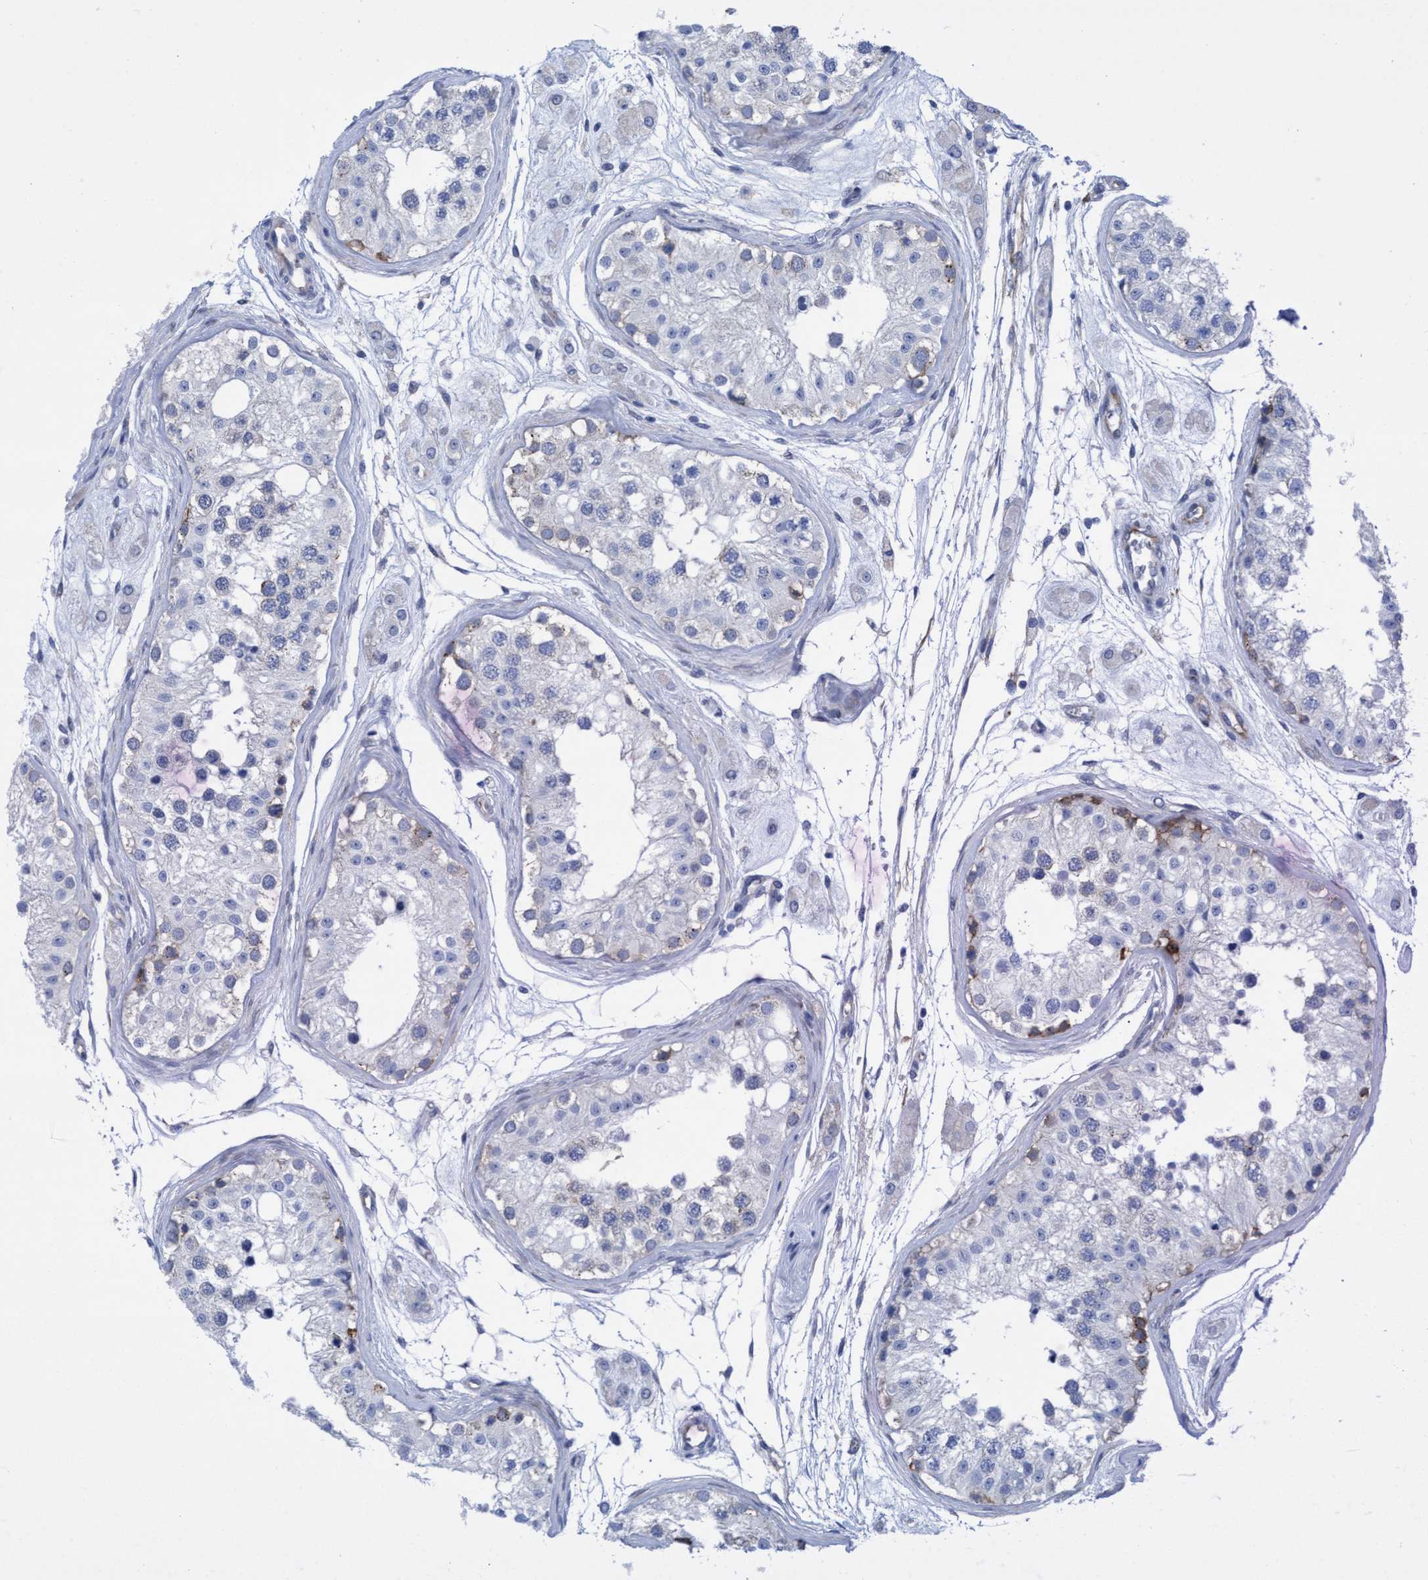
{"staining": {"intensity": "moderate", "quantity": "<25%", "location": "cytoplasmic/membranous"}, "tissue": "testis", "cell_type": "Cells in seminiferous ducts", "image_type": "normal", "snomed": [{"axis": "morphology", "description": "Normal tissue, NOS"}, {"axis": "morphology", "description": "Adenocarcinoma, metastatic, NOS"}, {"axis": "topography", "description": "Testis"}], "caption": "Immunohistochemical staining of normal testis demonstrates moderate cytoplasmic/membranous protein expression in approximately <25% of cells in seminiferous ducts. The protein is shown in brown color, while the nuclei are stained blue.", "gene": "R3HCC1", "patient": {"sex": "male", "age": 26}}